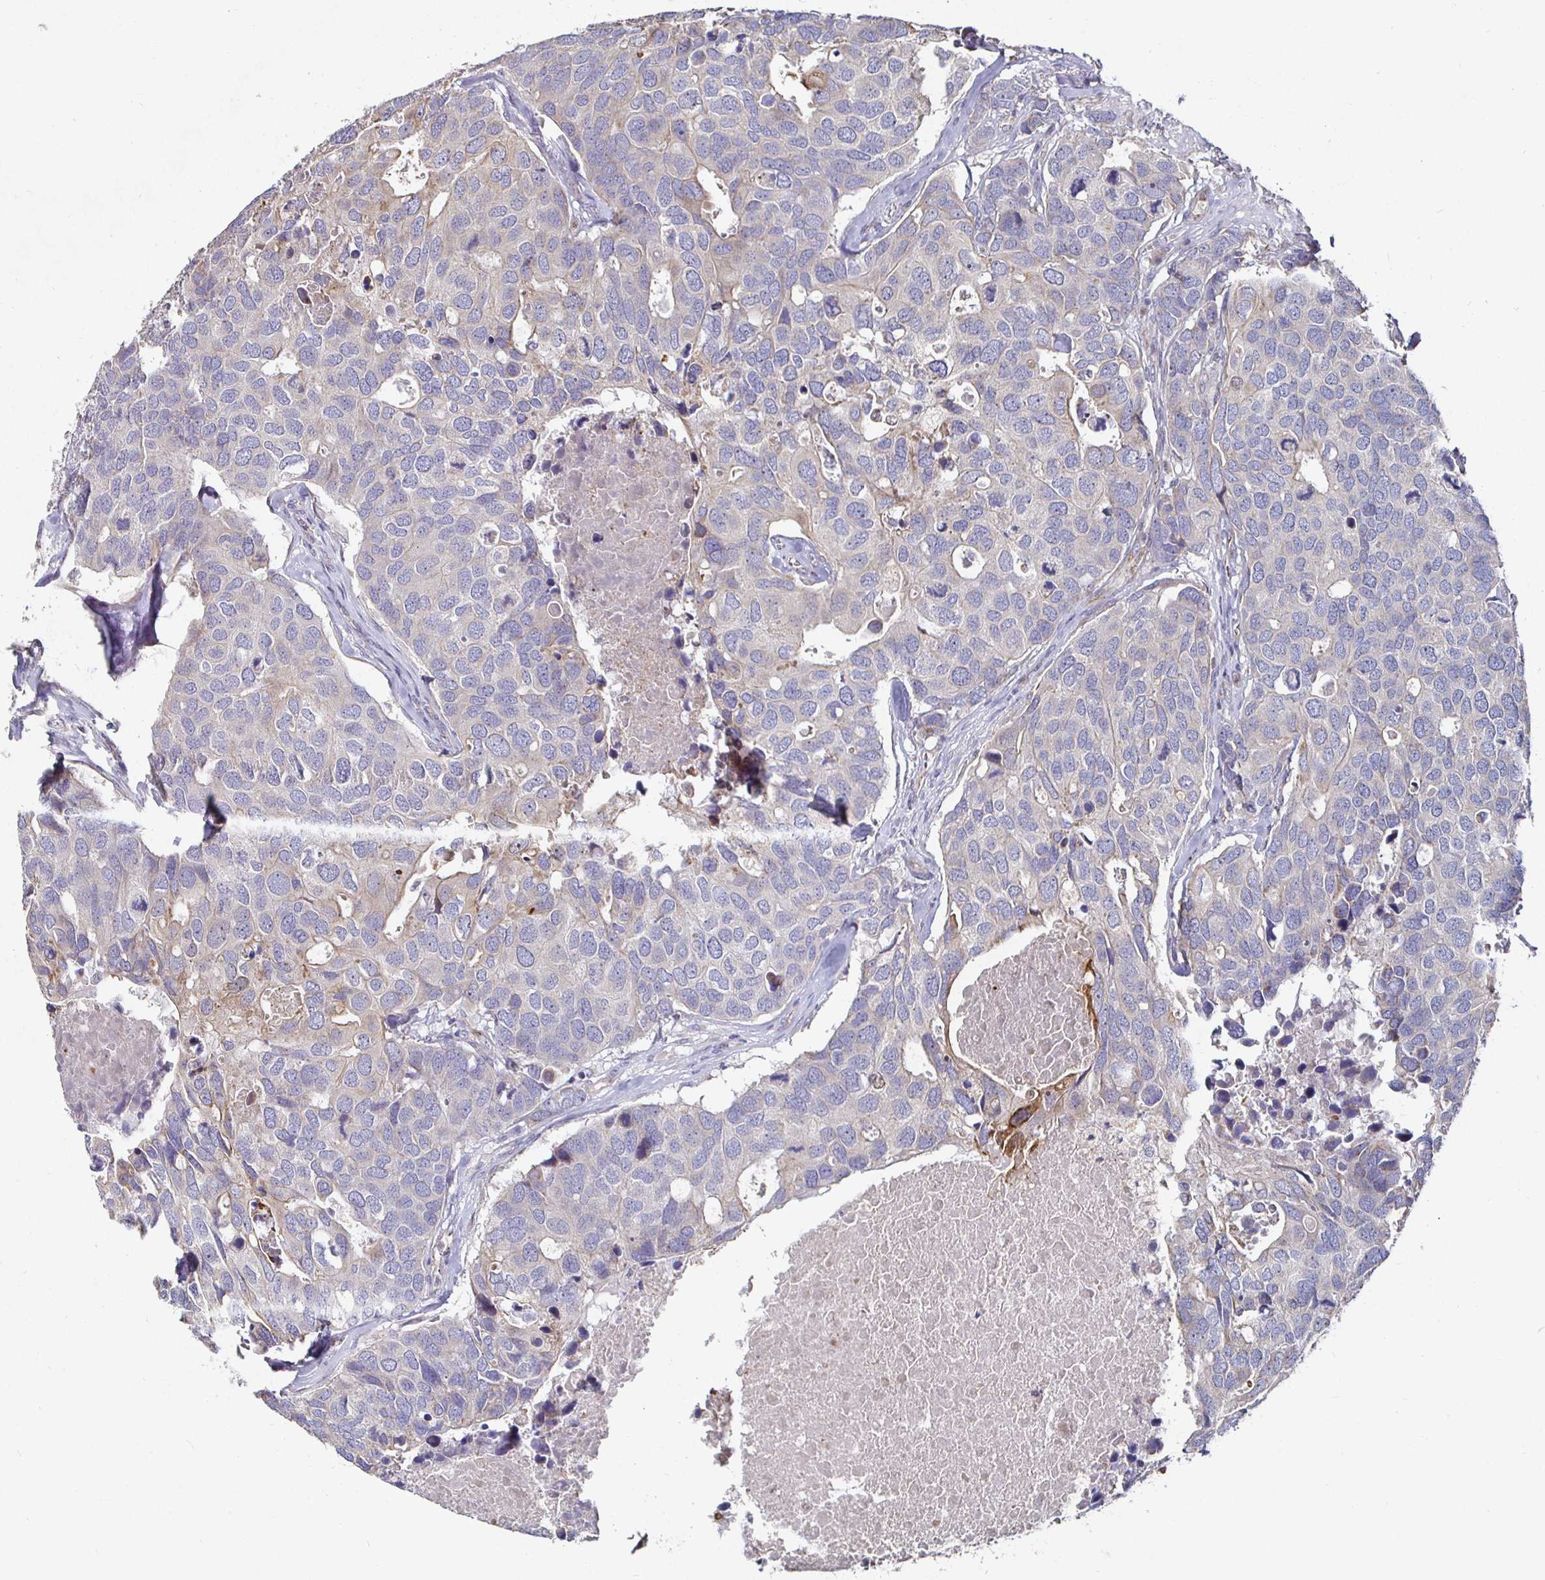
{"staining": {"intensity": "weak", "quantity": "<25%", "location": "cytoplasmic/membranous"}, "tissue": "breast cancer", "cell_type": "Tumor cells", "image_type": "cancer", "snomed": [{"axis": "morphology", "description": "Duct carcinoma"}, {"axis": "topography", "description": "Breast"}], "caption": "There is no significant expression in tumor cells of breast cancer (intraductal carcinoma).", "gene": "NRSN1", "patient": {"sex": "female", "age": 83}}